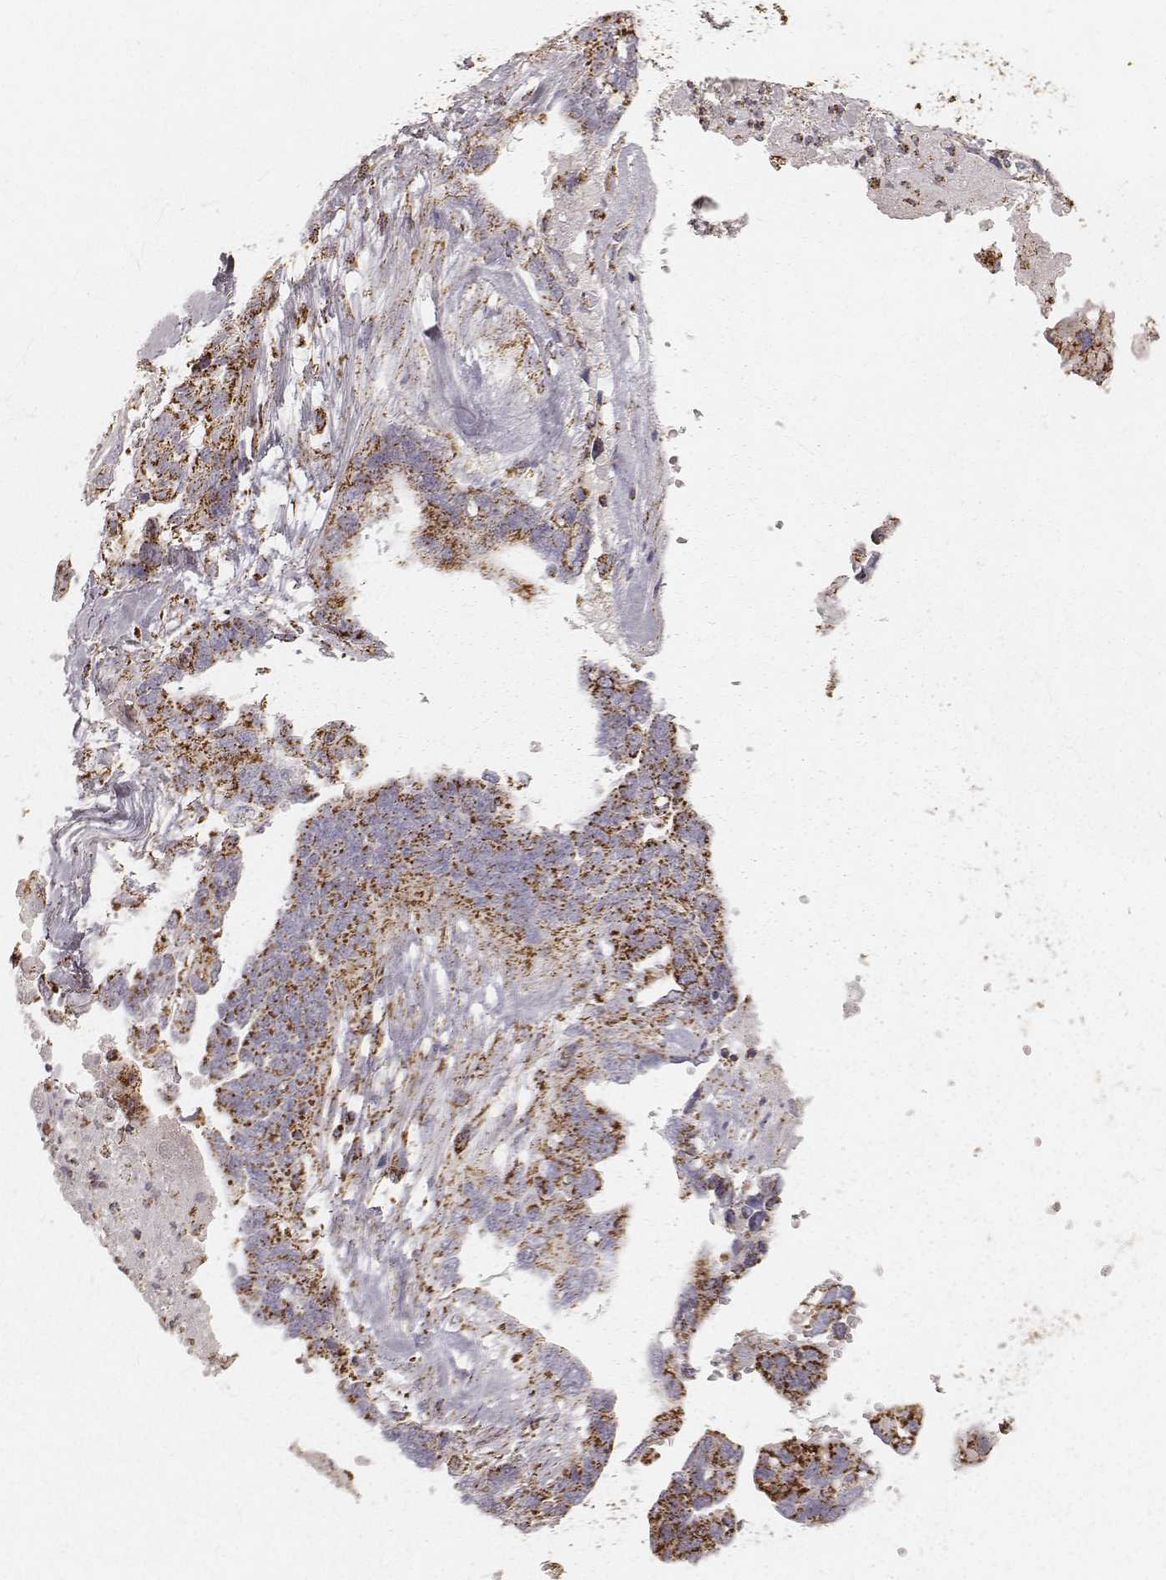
{"staining": {"intensity": "strong", "quantity": ">75%", "location": "cytoplasmic/membranous"}, "tissue": "ovarian cancer", "cell_type": "Tumor cells", "image_type": "cancer", "snomed": [{"axis": "morphology", "description": "Cystadenocarcinoma, serous, NOS"}, {"axis": "topography", "description": "Ovary"}], "caption": "Tumor cells demonstrate high levels of strong cytoplasmic/membranous positivity in approximately >75% of cells in ovarian cancer (serous cystadenocarcinoma).", "gene": "CS", "patient": {"sex": "female", "age": 69}}